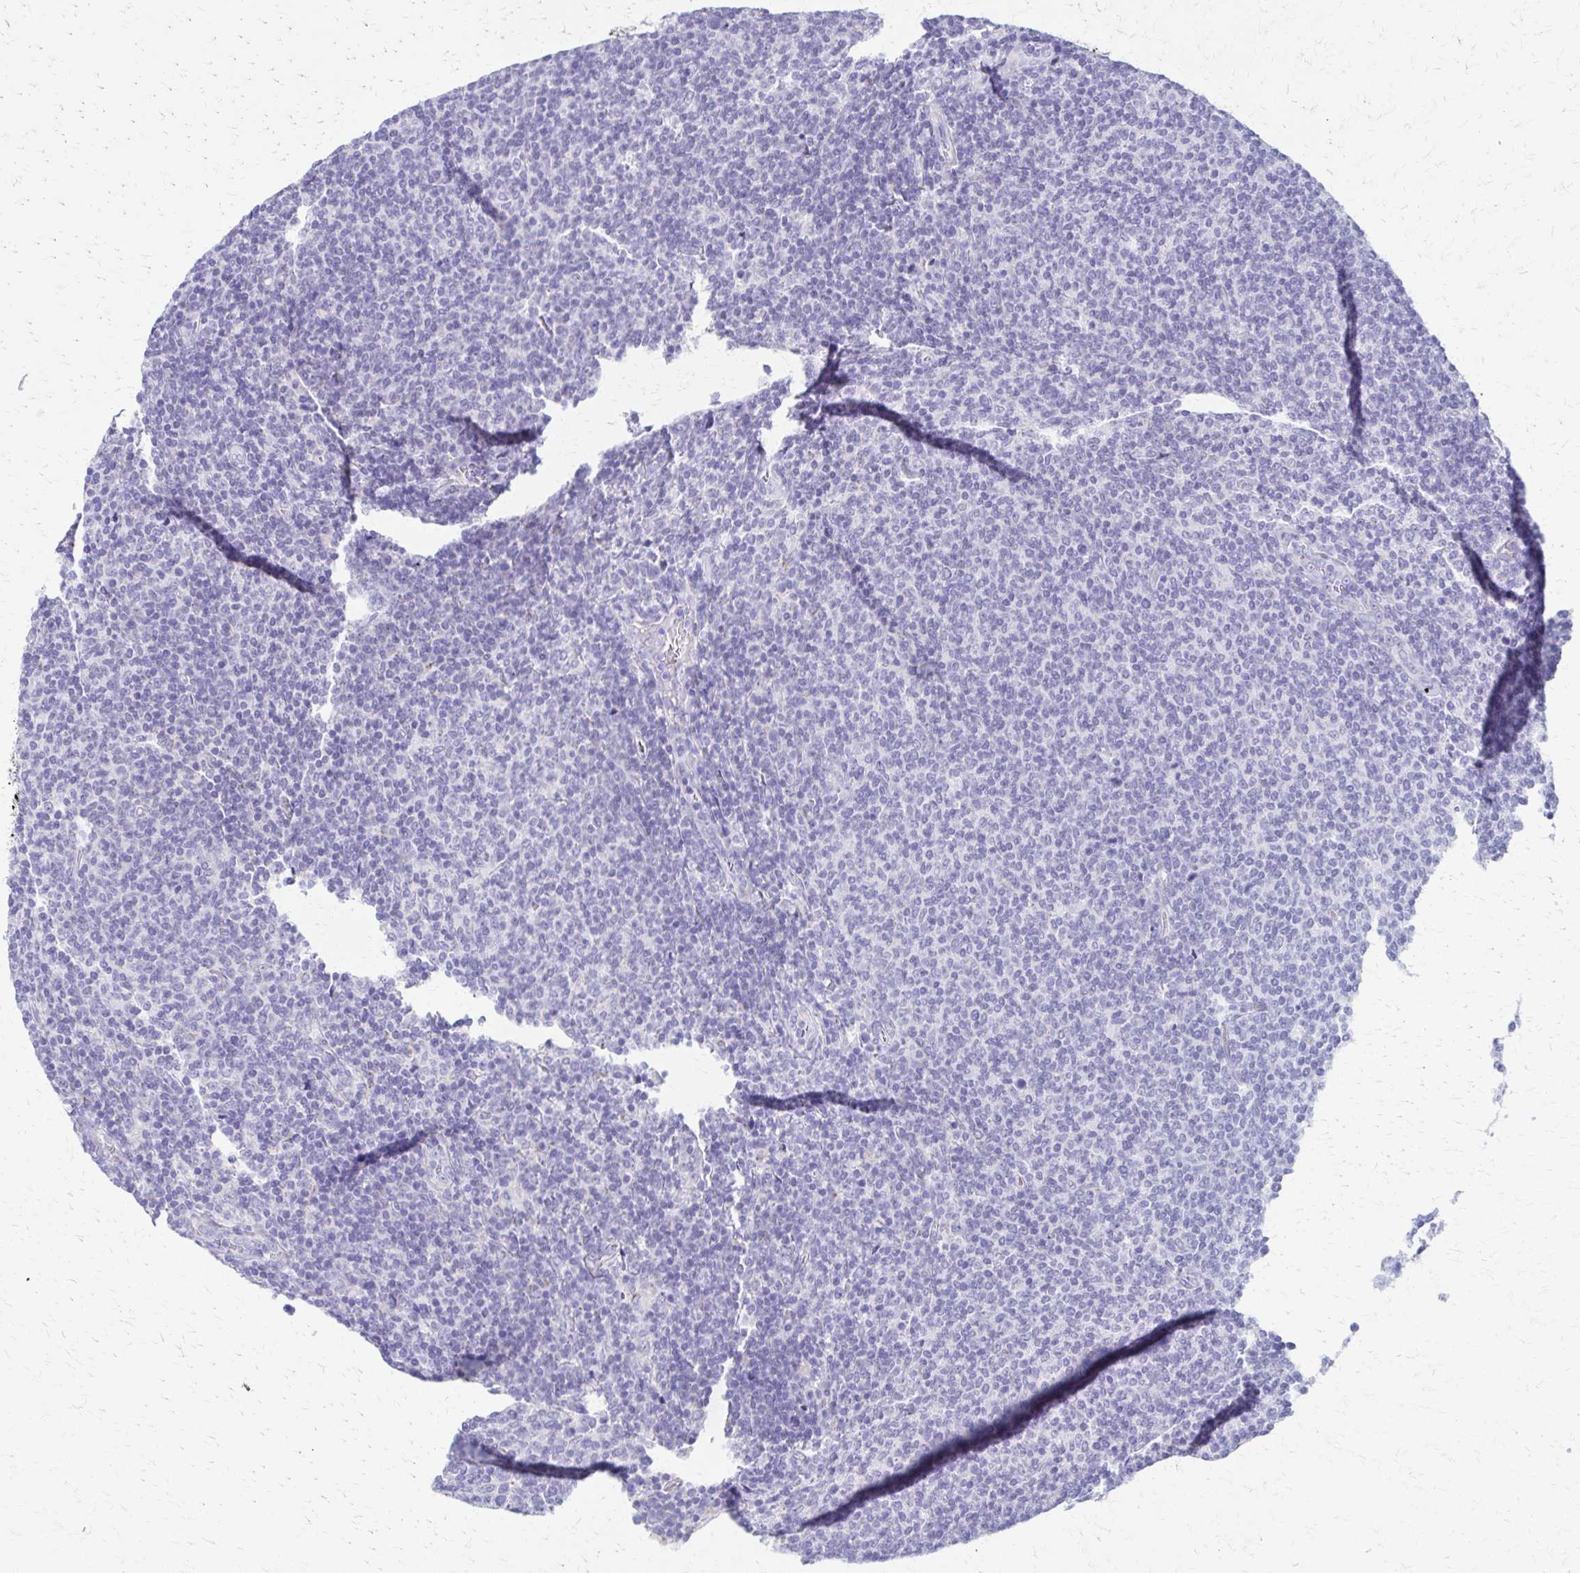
{"staining": {"intensity": "negative", "quantity": "none", "location": "none"}, "tissue": "lymphoma", "cell_type": "Tumor cells", "image_type": "cancer", "snomed": [{"axis": "morphology", "description": "Malignant lymphoma, non-Hodgkin's type, Low grade"}, {"axis": "topography", "description": "Lymph node"}], "caption": "Tumor cells show no significant staining in lymphoma.", "gene": "ZSCAN5B", "patient": {"sex": "male", "age": 52}}